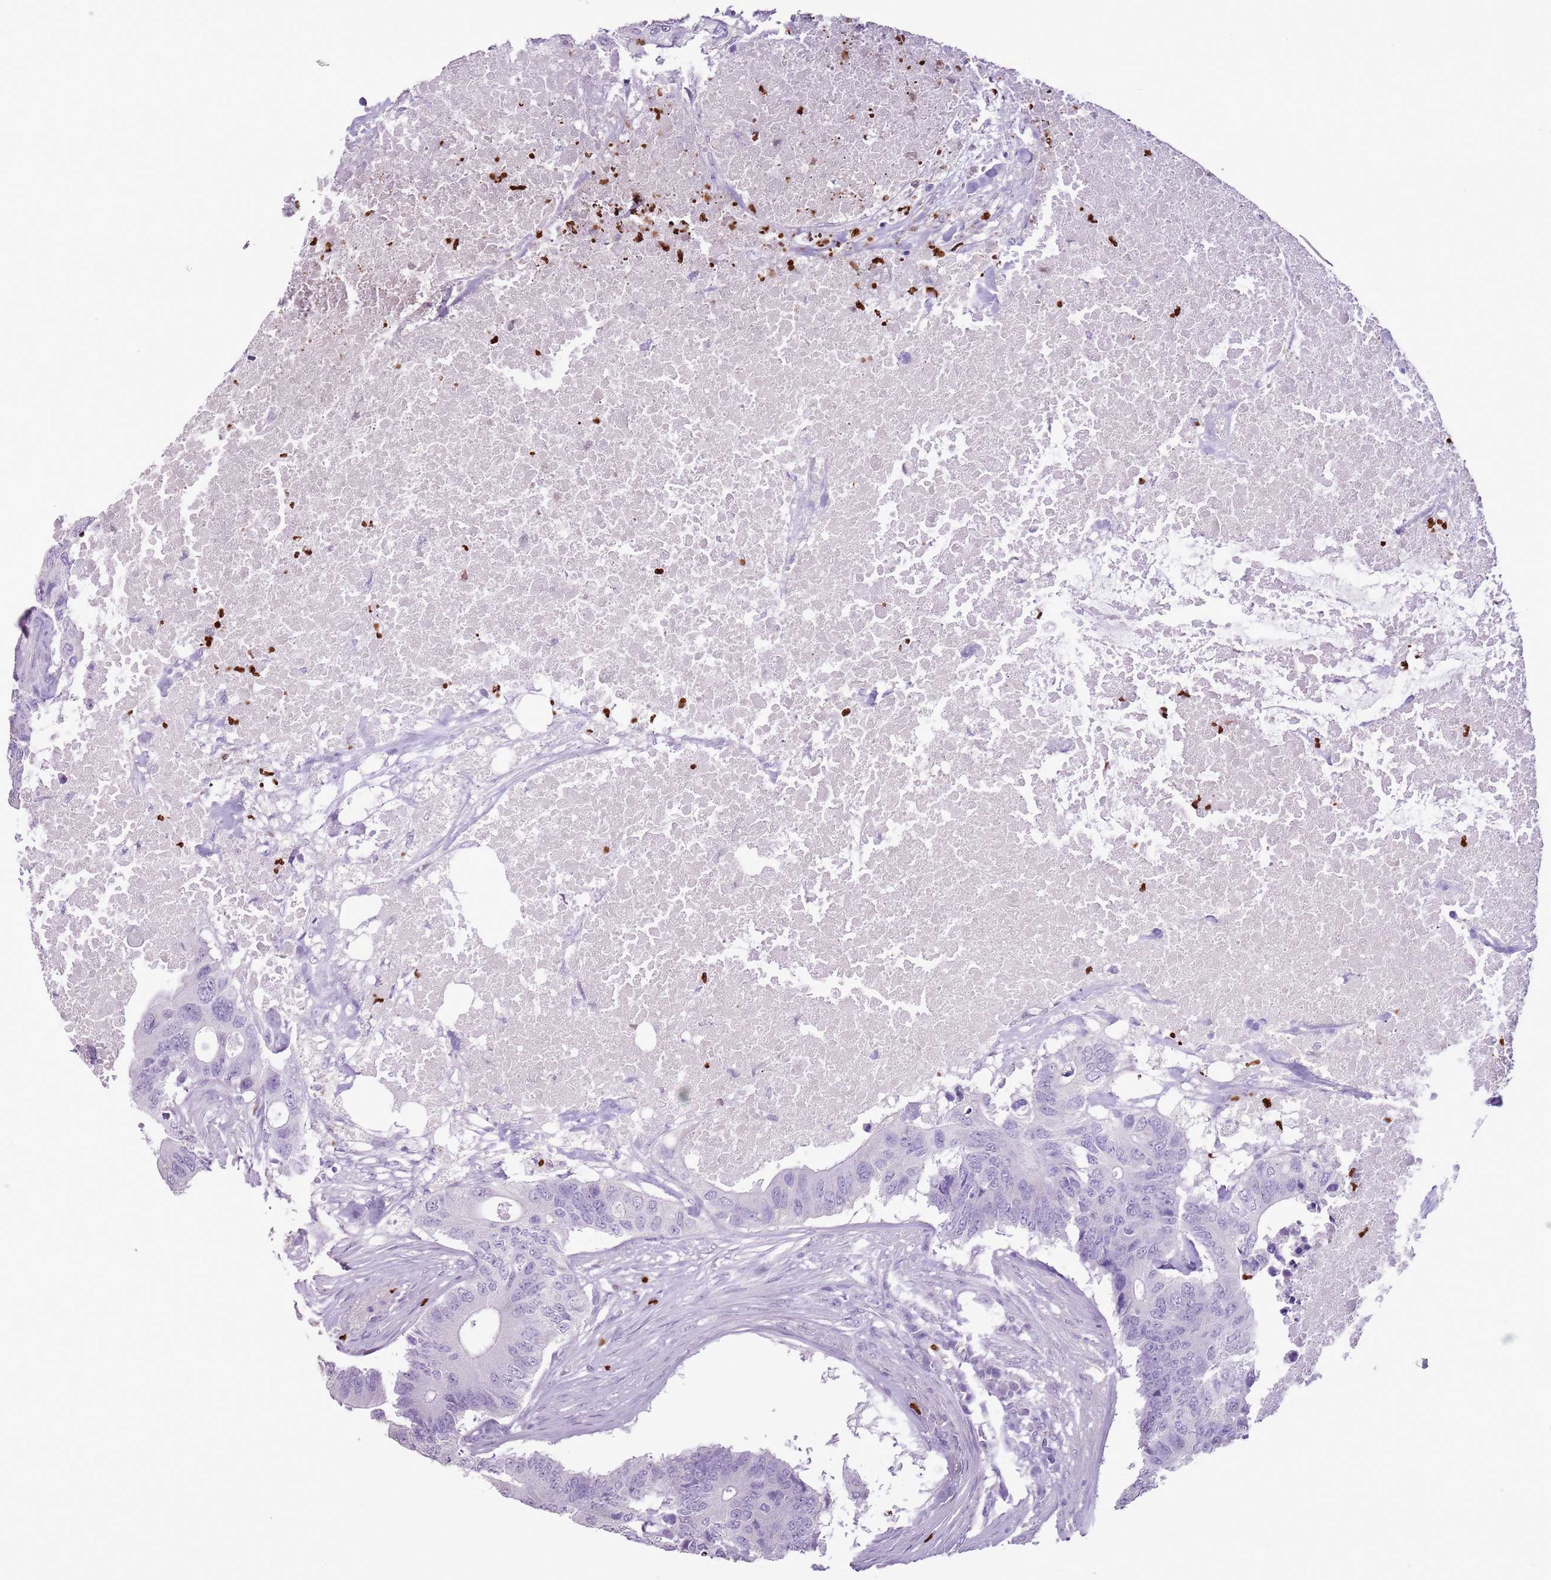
{"staining": {"intensity": "negative", "quantity": "none", "location": "none"}, "tissue": "colorectal cancer", "cell_type": "Tumor cells", "image_type": "cancer", "snomed": [{"axis": "morphology", "description": "Adenocarcinoma, NOS"}, {"axis": "topography", "description": "Colon"}], "caption": "The immunohistochemistry (IHC) histopathology image has no significant expression in tumor cells of adenocarcinoma (colorectal) tissue.", "gene": "CELF6", "patient": {"sex": "male", "age": 71}}